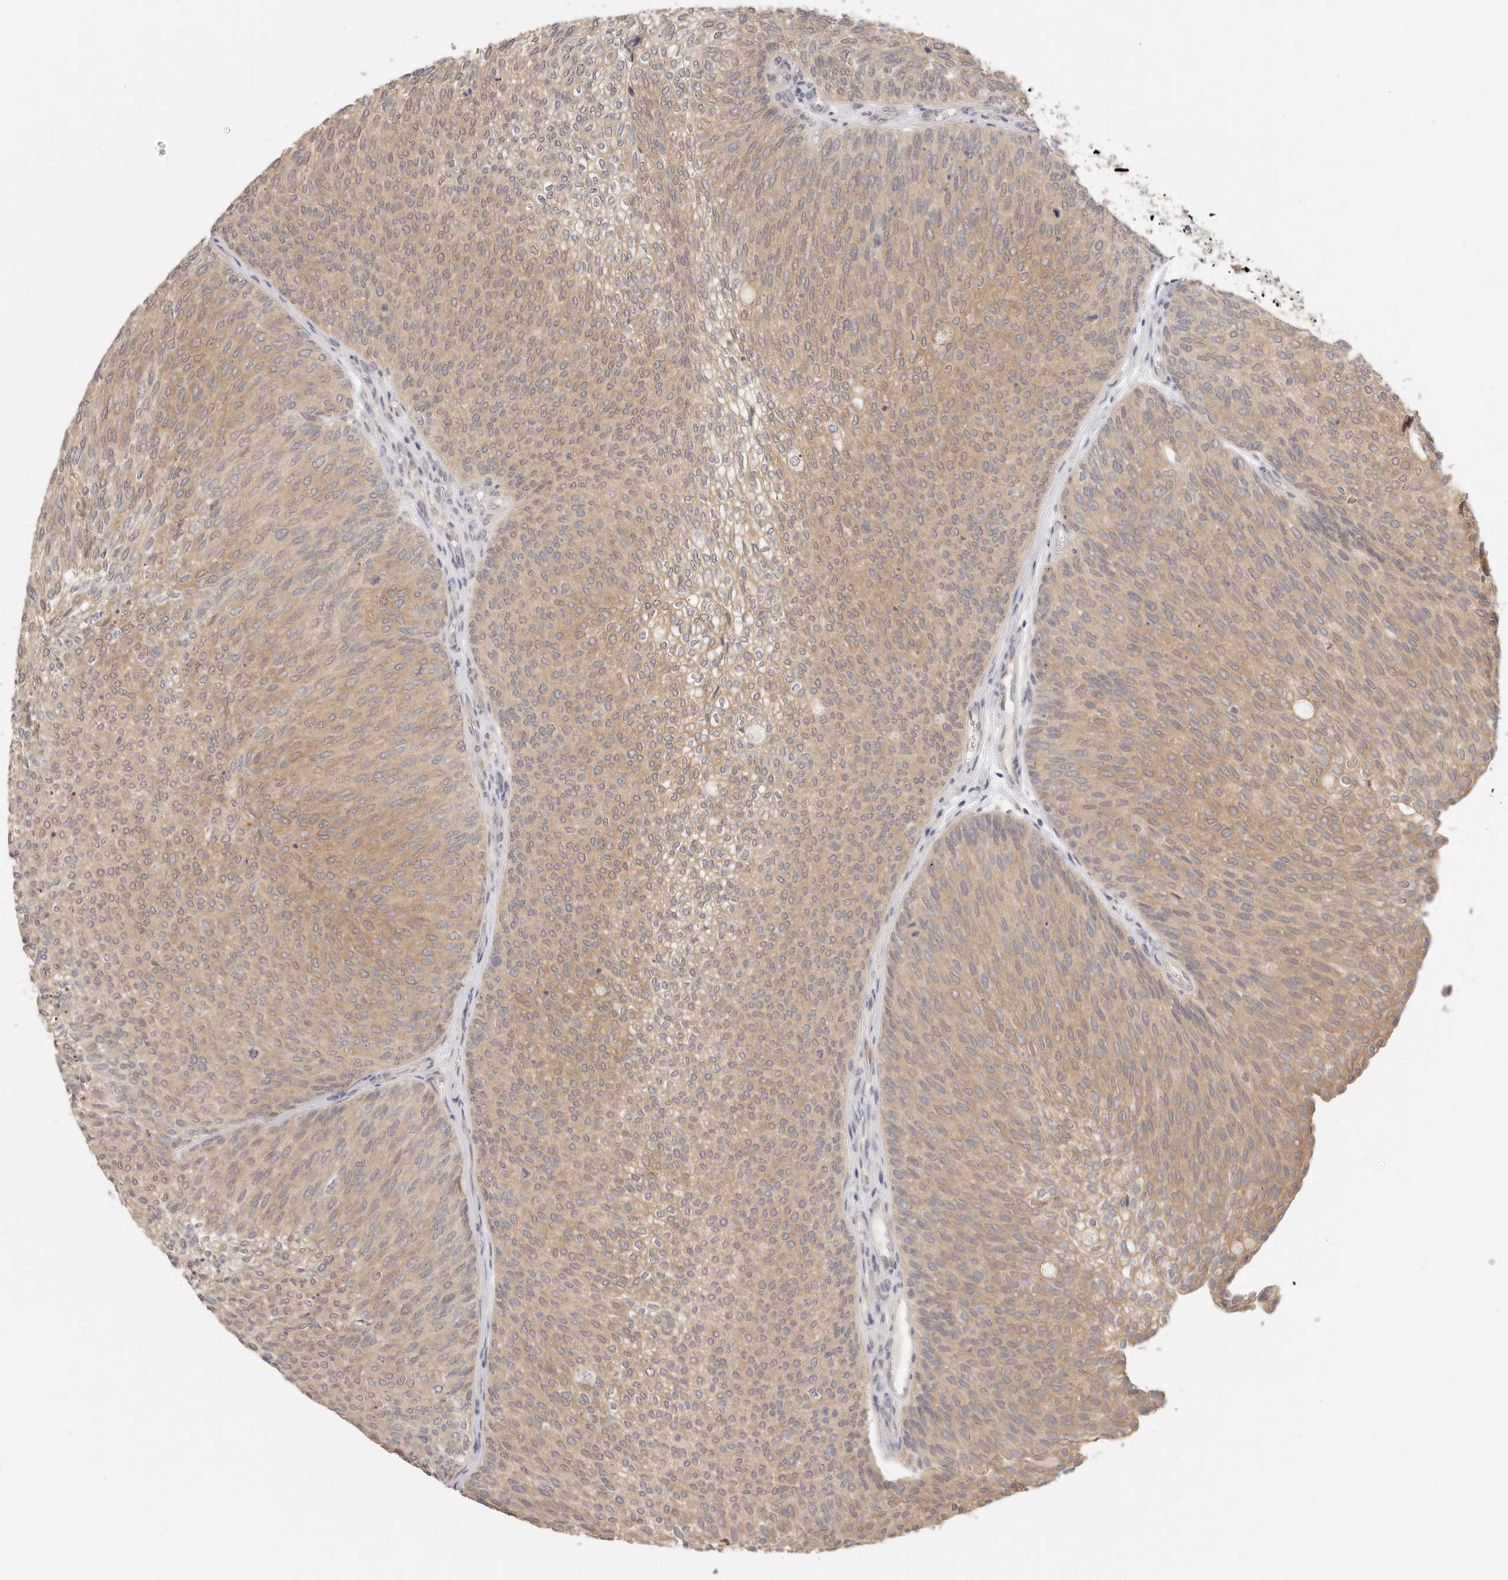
{"staining": {"intensity": "moderate", "quantity": ">75%", "location": "cytoplasmic/membranous"}, "tissue": "urothelial cancer", "cell_type": "Tumor cells", "image_type": "cancer", "snomed": [{"axis": "morphology", "description": "Urothelial carcinoma, Low grade"}, {"axis": "topography", "description": "Urinary bladder"}], "caption": "IHC photomicrograph of neoplastic tissue: human urothelial cancer stained using IHC displays medium levels of moderate protein expression localized specifically in the cytoplasmic/membranous of tumor cells, appearing as a cytoplasmic/membranous brown color.", "gene": "GGPS1", "patient": {"sex": "female", "age": 79}}